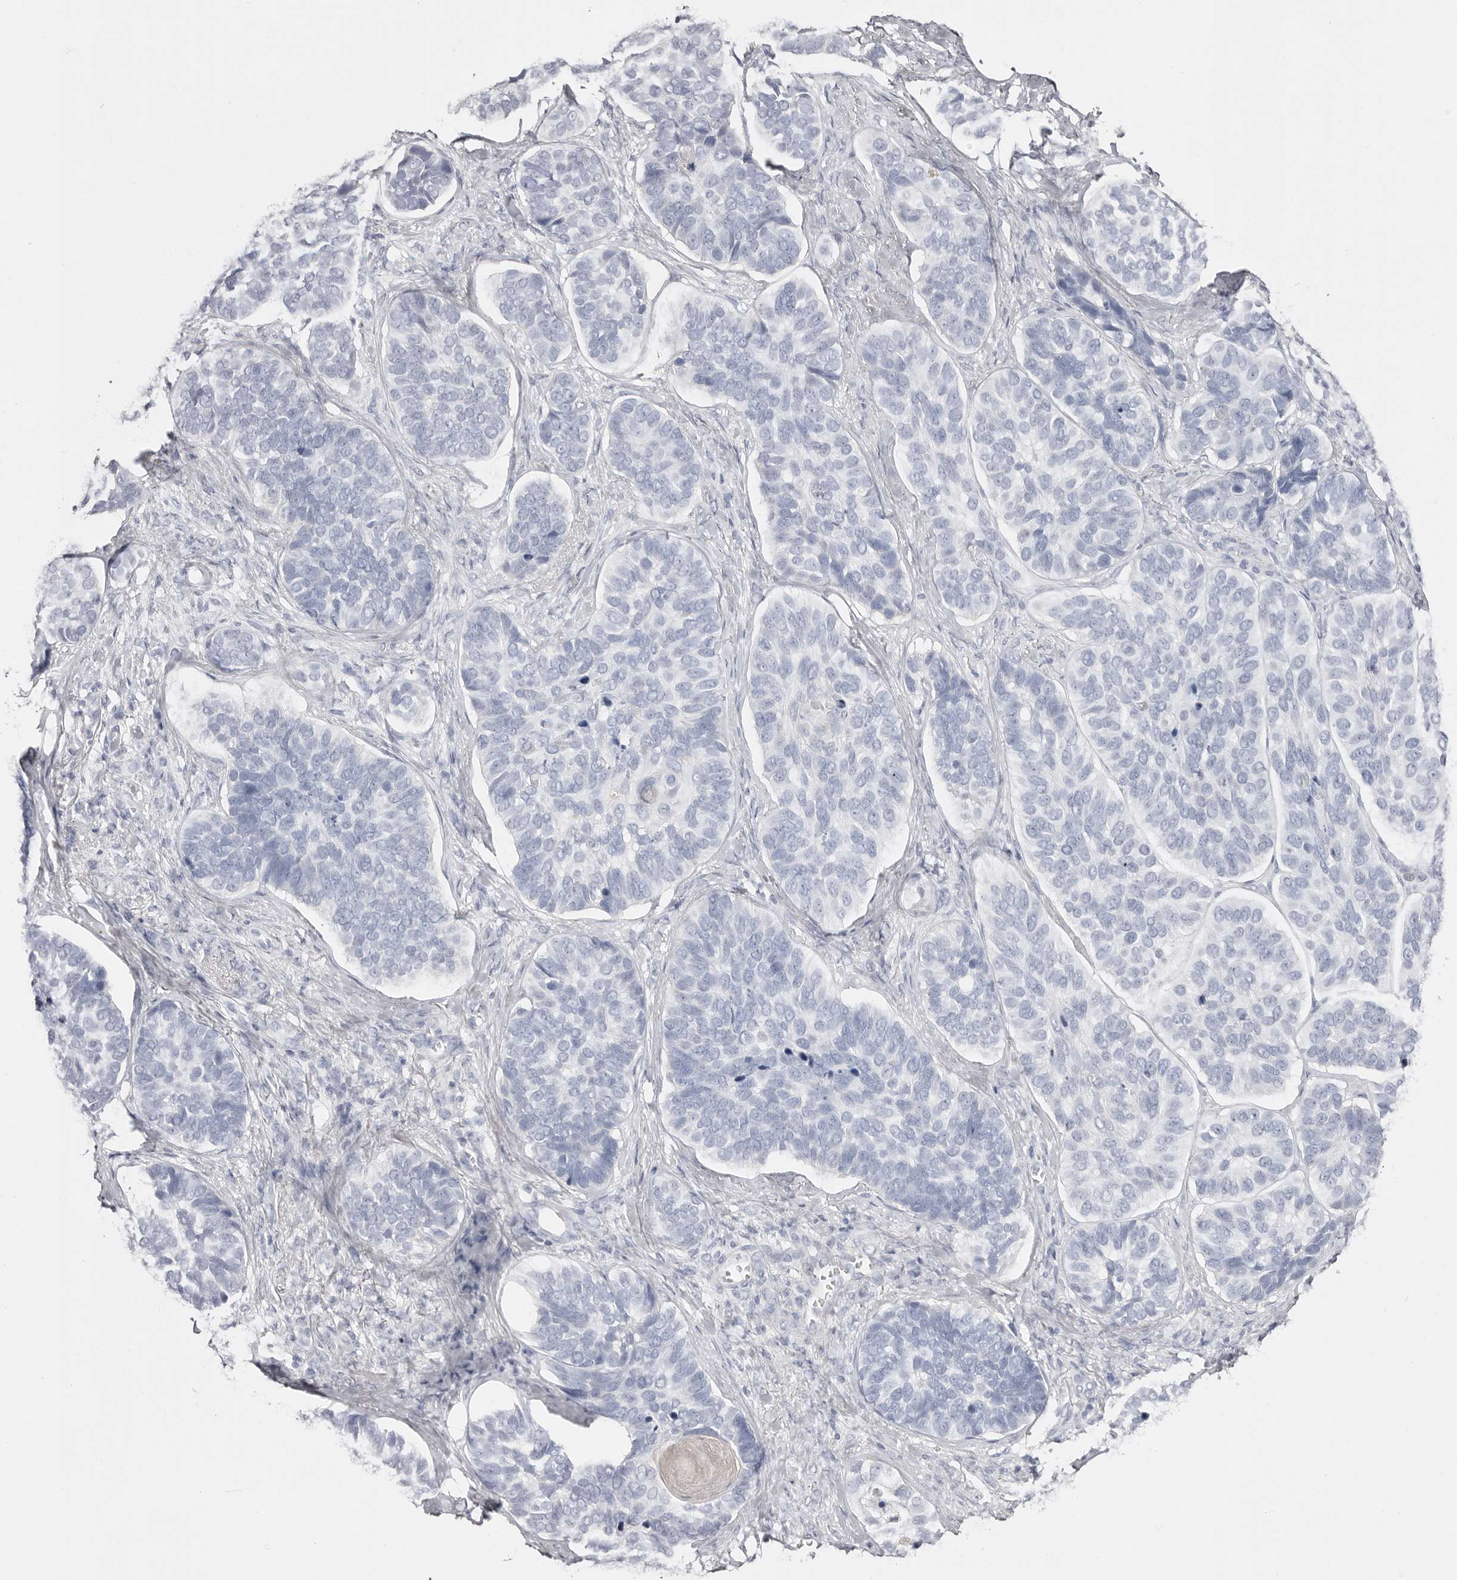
{"staining": {"intensity": "negative", "quantity": "none", "location": "none"}, "tissue": "skin cancer", "cell_type": "Tumor cells", "image_type": "cancer", "snomed": [{"axis": "morphology", "description": "Basal cell carcinoma"}, {"axis": "topography", "description": "Skin"}], "caption": "DAB immunohistochemical staining of basal cell carcinoma (skin) exhibits no significant expression in tumor cells.", "gene": "AKNAD1", "patient": {"sex": "male", "age": 62}}